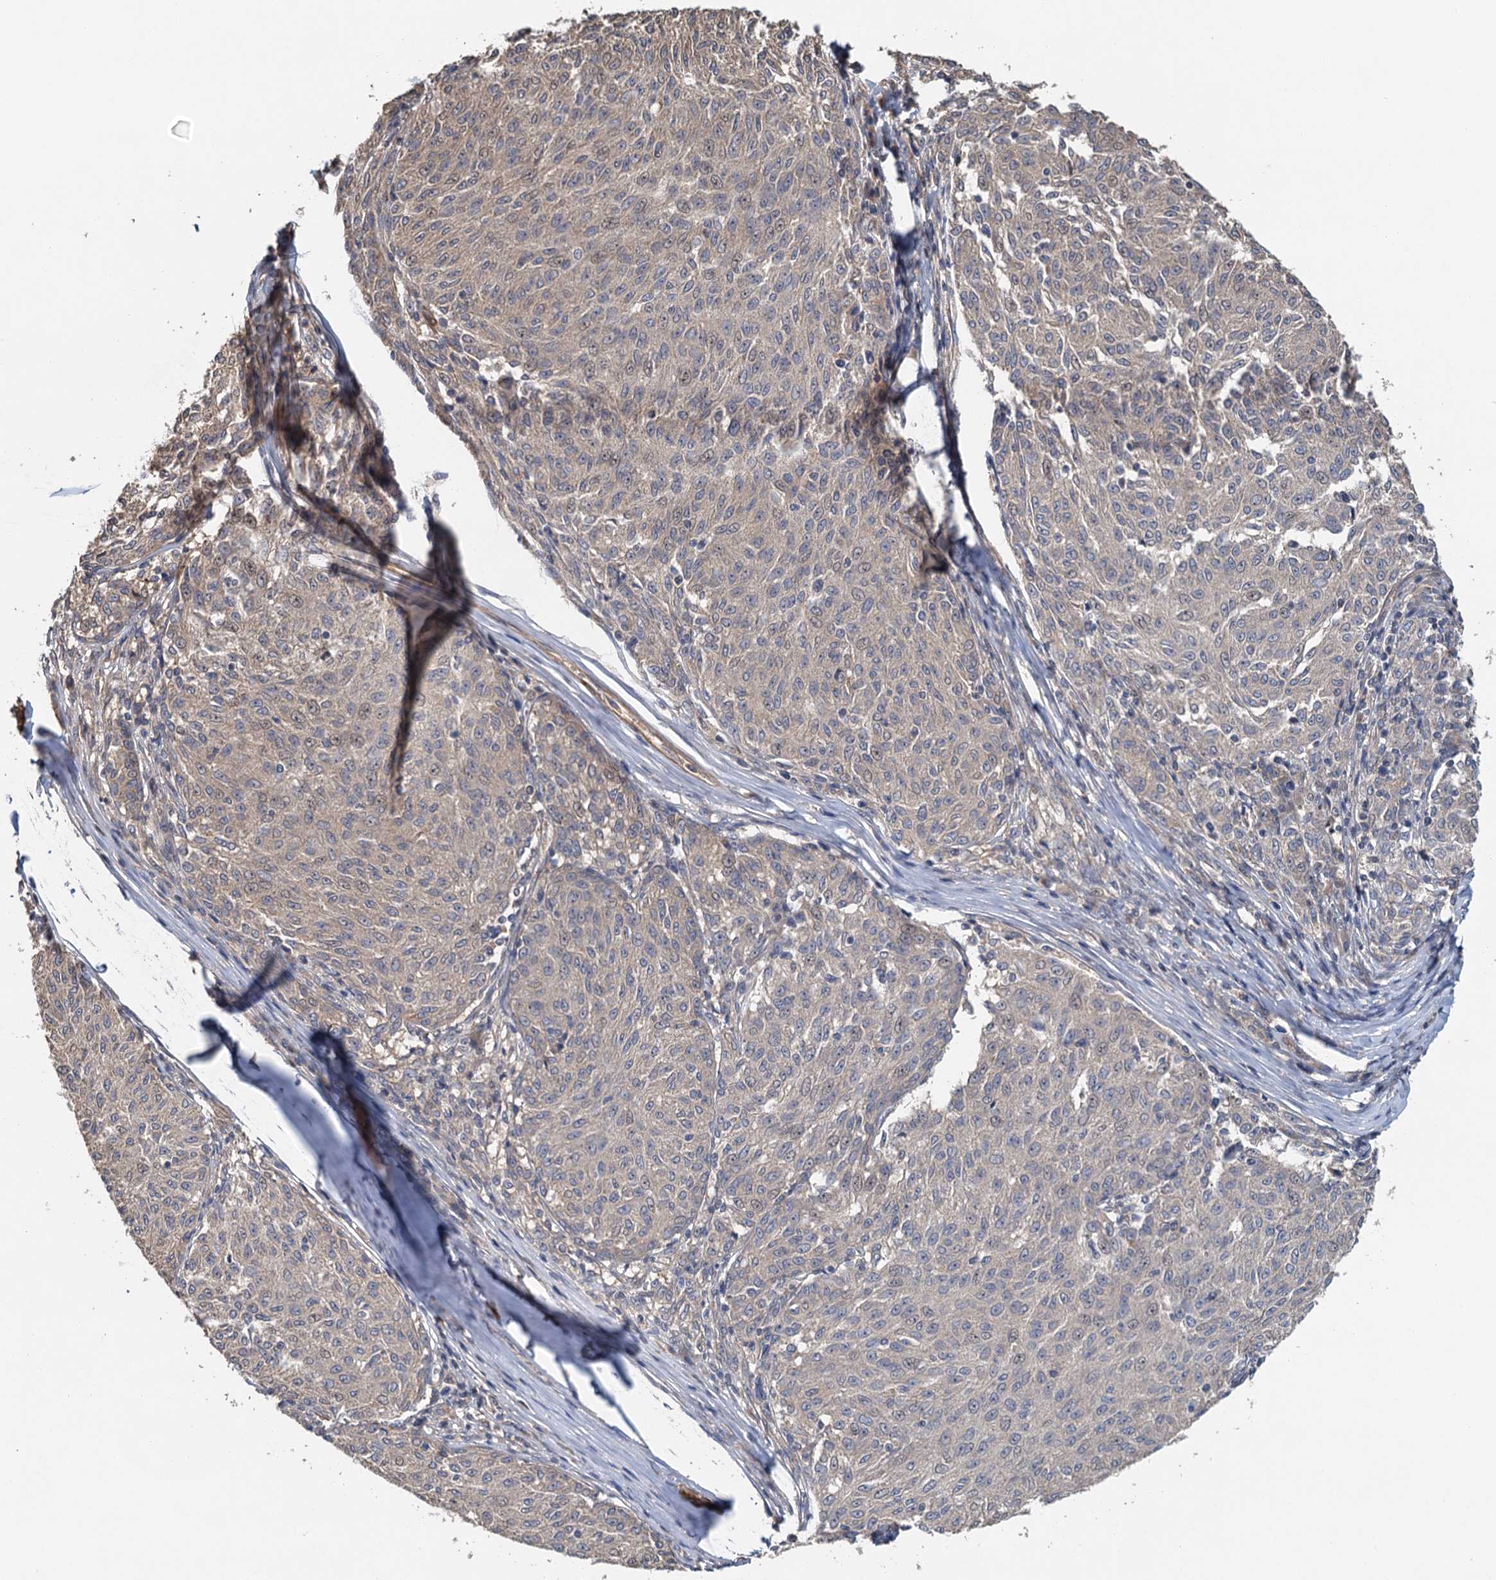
{"staining": {"intensity": "weak", "quantity": "<25%", "location": "cytoplasmic/membranous"}, "tissue": "melanoma", "cell_type": "Tumor cells", "image_type": "cancer", "snomed": [{"axis": "morphology", "description": "Malignant melanoma, NOS"}, {"axis": "topography", "description": "Skin"}], "caption": "There is no significant expression in tumor cells of melanoma.", "gene": "MEAK7", "patient": {"sex": "female", "age": 72}}